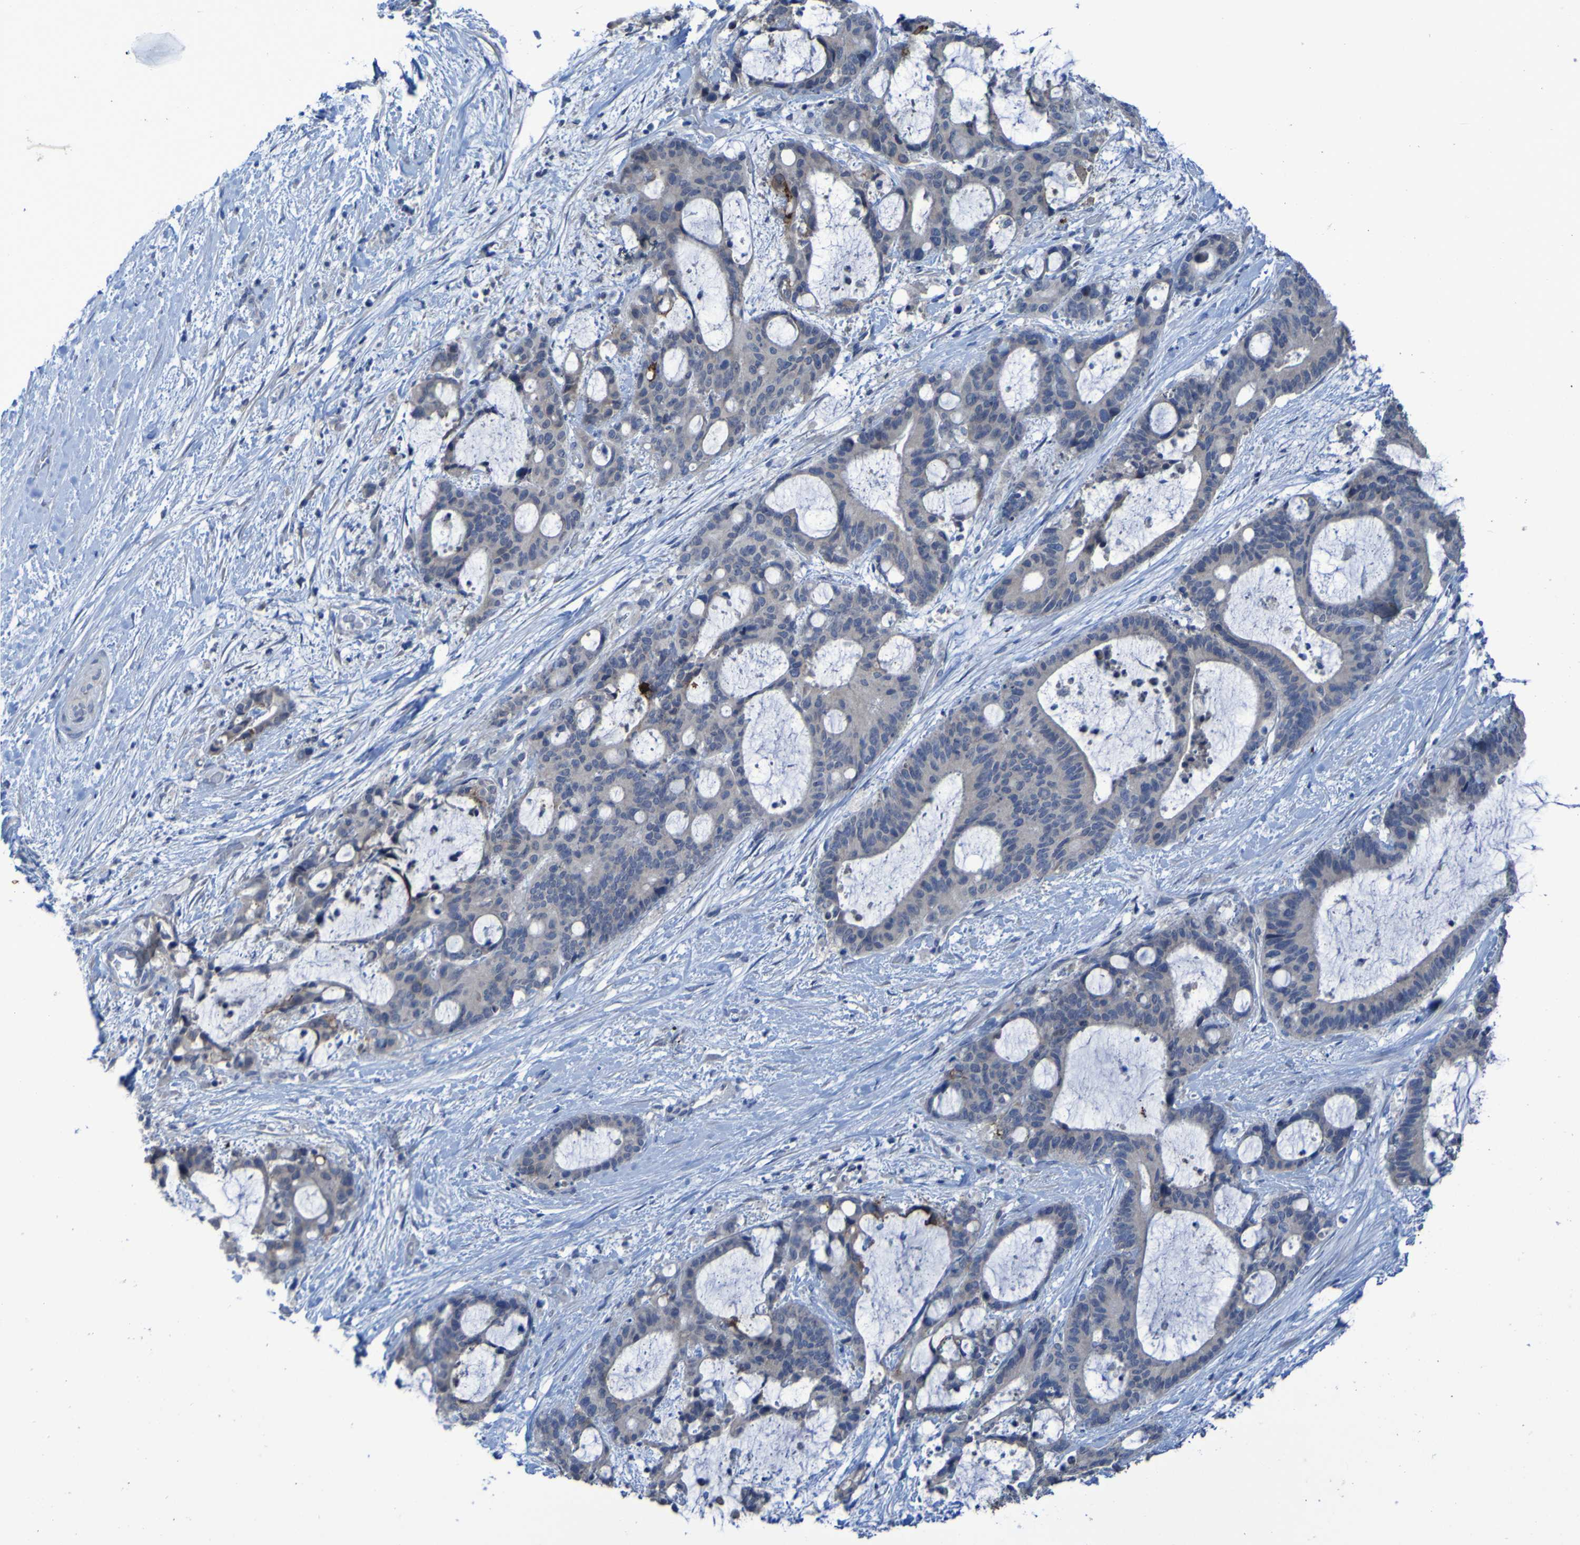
{"staining": {"intensity": "negative", "quantity": "none", "location": "none"}, "tissue": "liver cancer", "cell_type": "Tumor cells", "image_type": "cancer", "snomed": [{"axis": "morphology", "description": "Cholangiocarcinoma"}, {"axis": "topography", "description": "Liver"}], "caption": "Protein analysis of liver cancer demonstrates no significant expression in tumor cells. Brightfield microscopy of immunohistochemistry stained with DAB (3,3'-diaminobenzidine) (brown) and hematoxylin (blue), captured at high magnification.", "gene": "CLDN18", "patient": {"sex": "female", "age": 73}}